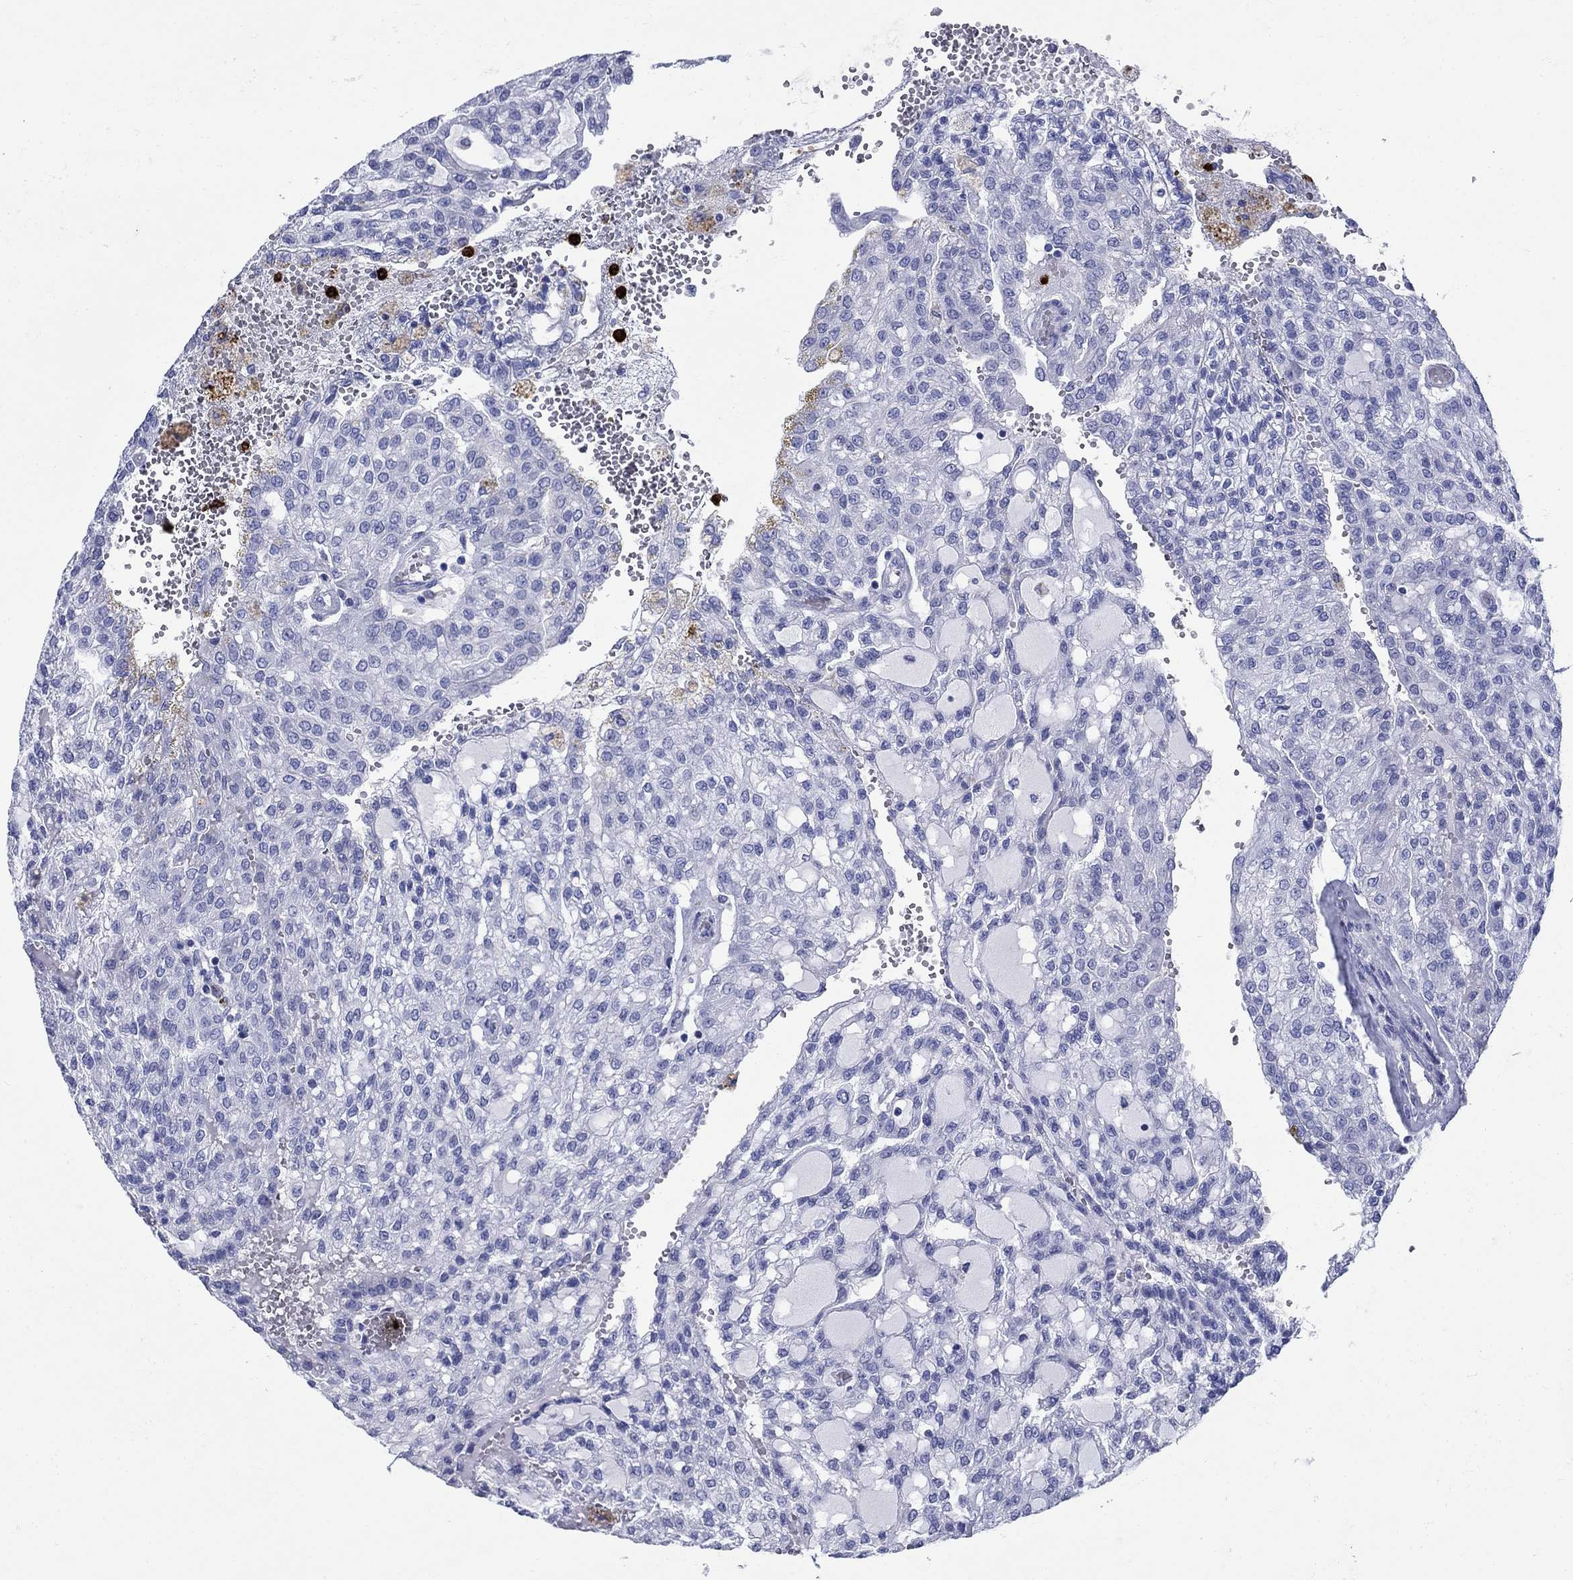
{"staining": {"intensity": "negative", "quantity": "none", "location": "none"}, "tissue": "renal cancer", "cell_type": "Tumor cells", "image_type": "cancer", "snomed": [{"axis": "morphology", "description": "Adenocarcinoma, NOS"}, {"axis": "topography", "description": "Kidney"}], "caption": "There is no significant positivity in tumor cells of renal cancer (adenocarcinoma).", "gene": "AZU1", "patient": {"sex": "male", "age": 63}}